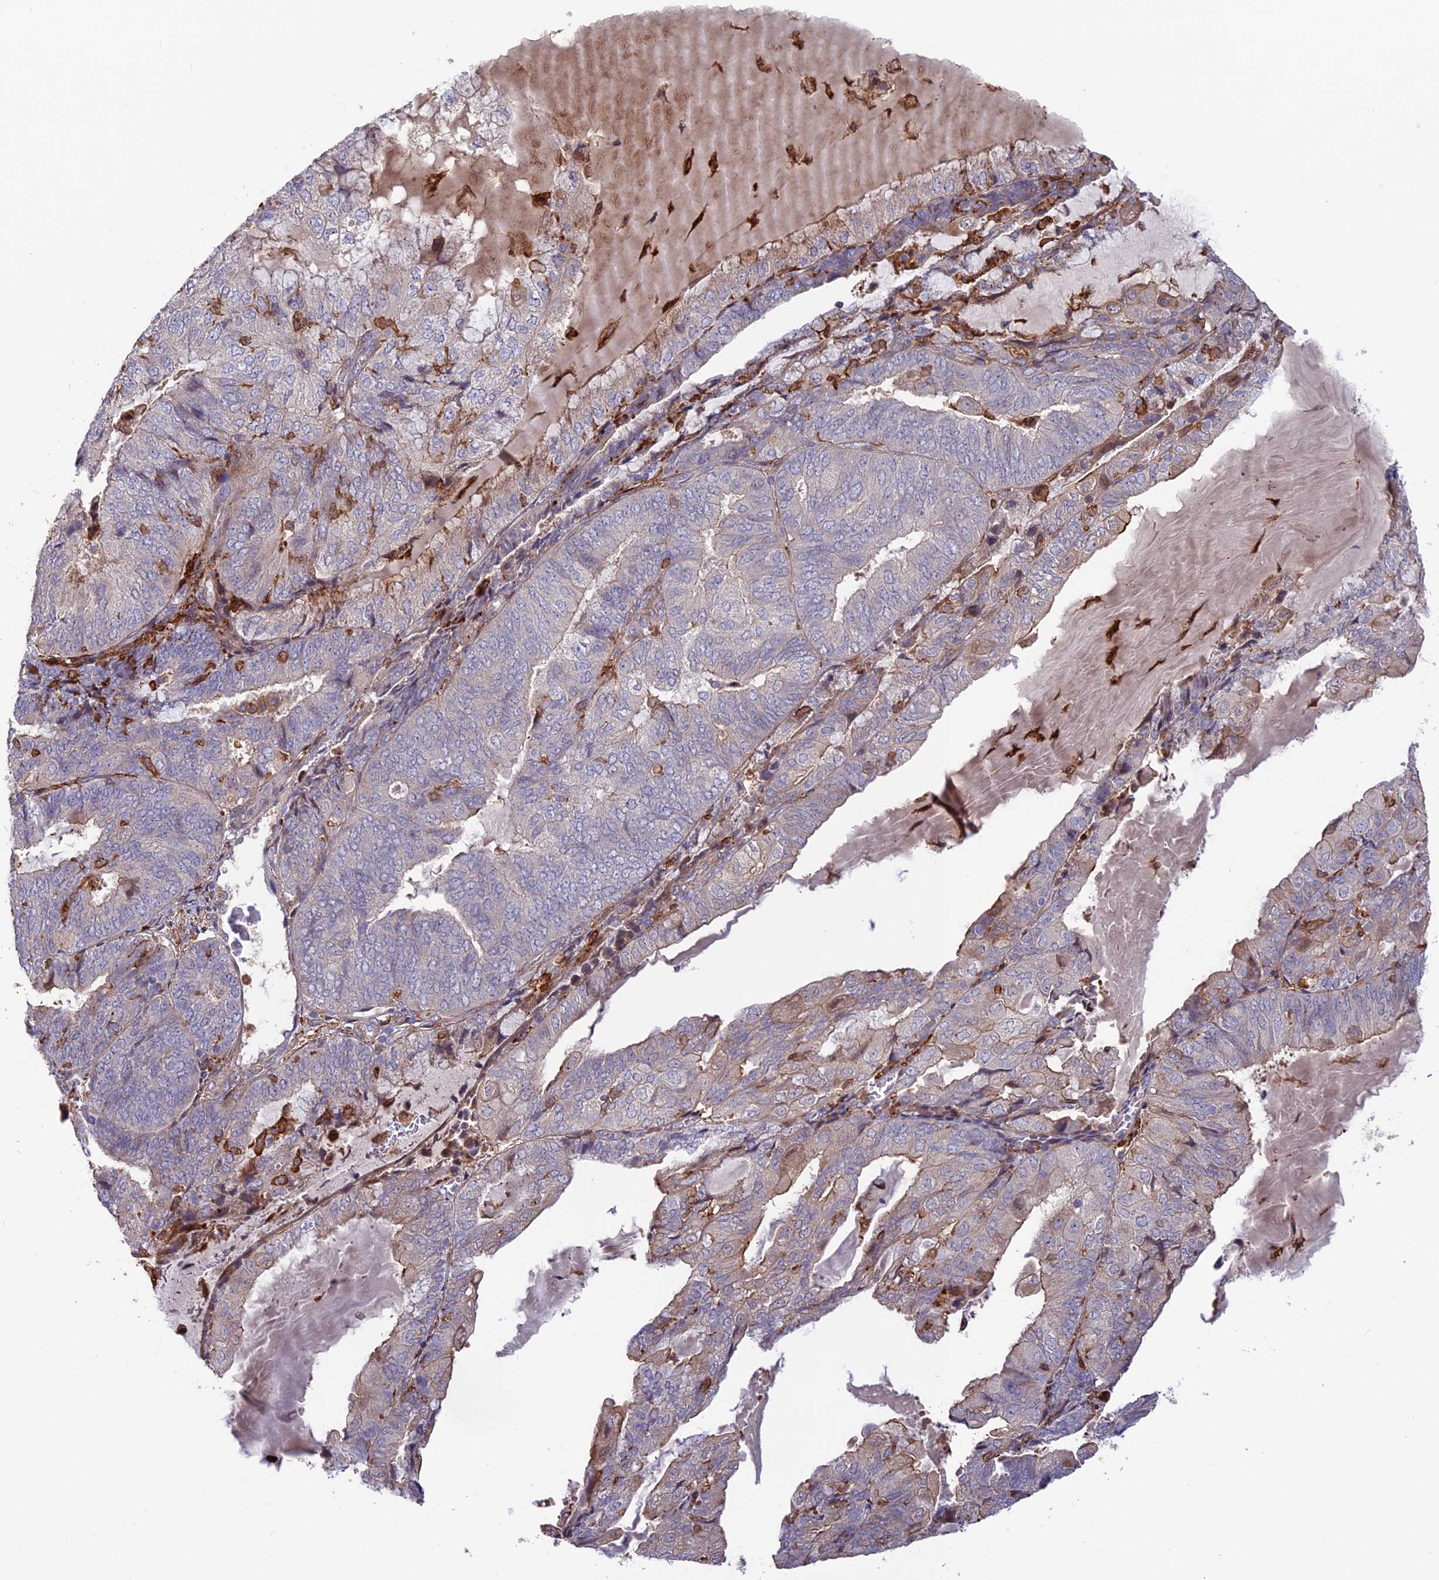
{"staining": {"intensity": "negative", "quantity": "none", "location": "none"}, "tissue": "endometrial cancer", "cell_type": "Tumor cells", "image_type": "cancer", "snomed": [{"axis": "morphology", "description": "Adenocarcinoma, NOS"}, {"axis": "topography", "description": "Endometrium"}], "caption": "This photomicrograph is of endometrial adenocarcinoma stained with immunohistochemistry (IHC) to label a protein in brown with the nuclei are counter-stained blue. There is no expression in tumor cells.", "gene": "FERMT1", "patient": {"sex": "female", "age": 81}}